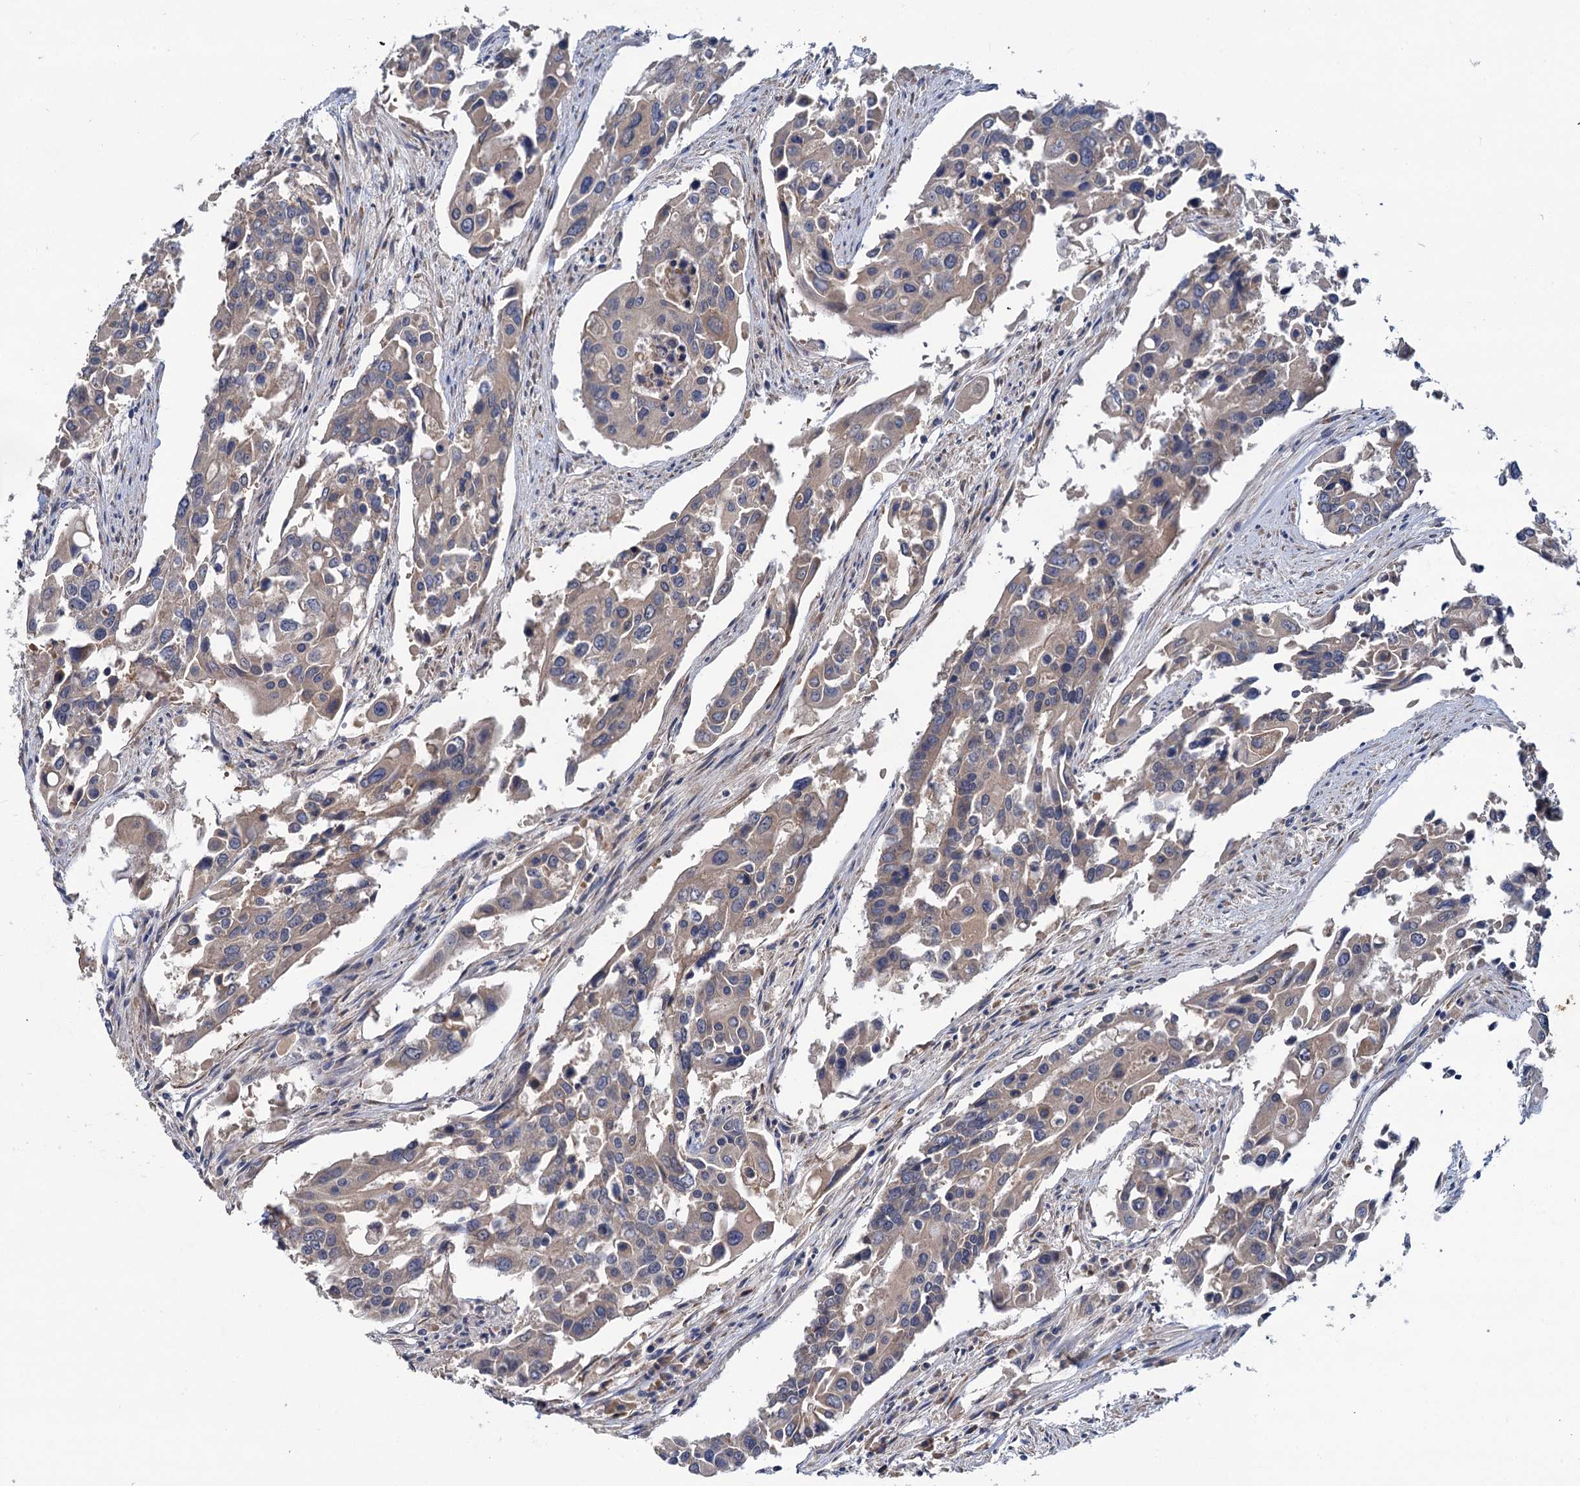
{"staining": {"intensity": "negative", "quantity": "none", "location": "none"}, "tissue": "colorectal cancer", "cell_type": "Tumor cells", "image_type": "cancer", "snomed": [{"axis": "morphology", "description": "Adenocarcinoma, NOS"}, {"axis": "topography", "description": "Colon"}], "caption": "High magnification brightfield microscopy of colorectal adenocarcinoma stained with DAB (brown) and counterstained with hematoxylin (blue): tumor cells show no significant positivity. (Immunohistochemistry, brightfield microscopy, high magnification).", "gene": "ANKRD42", "patient": {"sex": "male", "age": 77}}